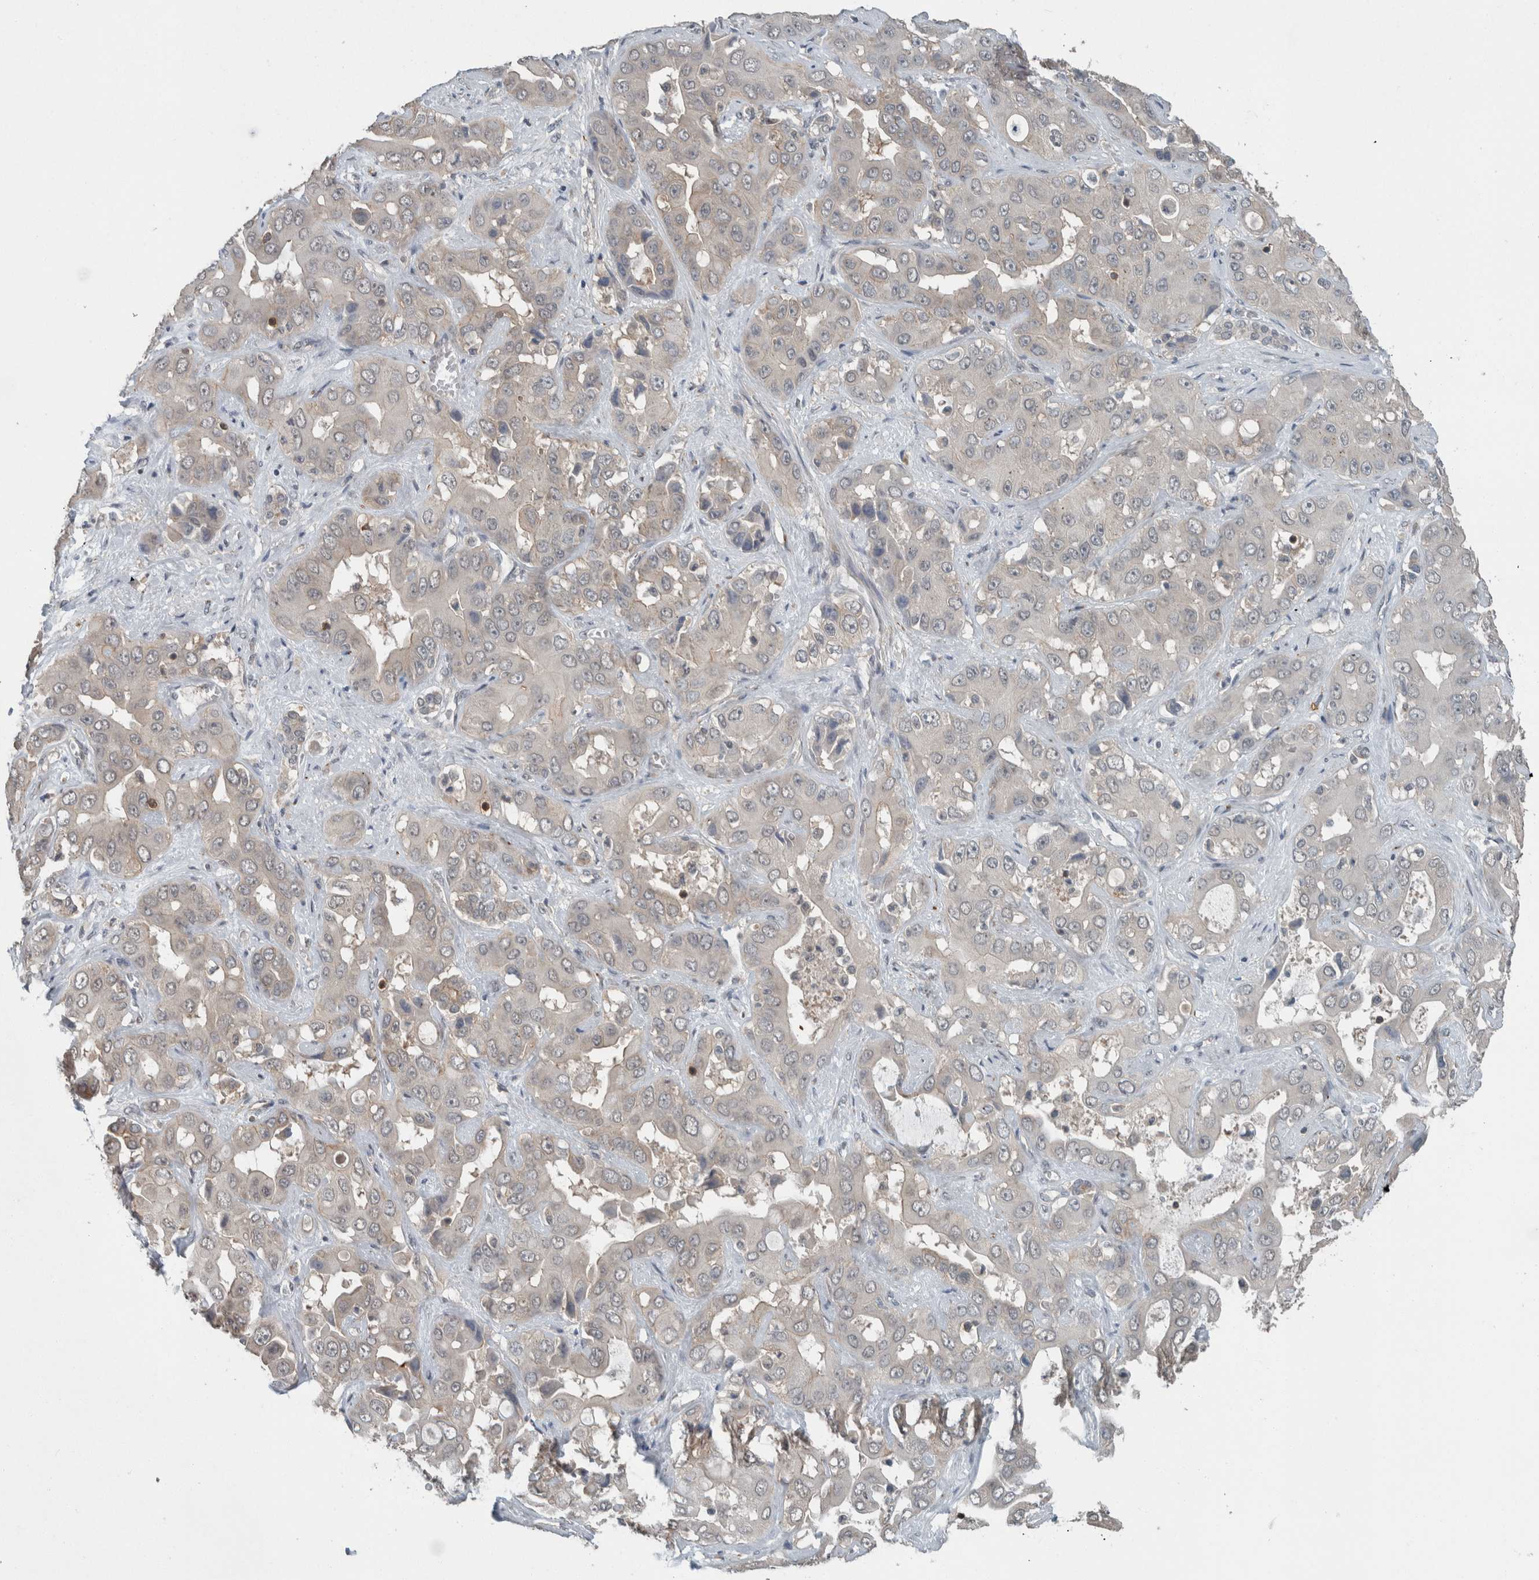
{"staining": {"intensity": "negative", "quantity": "none", "location": "none"}, "tissue": "liver cancer", "cell_type": "Tumor cells", "image_type": "cancer", "snomed": [{"axis": "morphology", "description": "Cholangiocarcinoma"}, {"axis": "topography", "description": "Liver"}], "caption": "Protein analysis of liver cholangiocarcinoma displays no significant expression in tumor cells.", "gene": "MYO1E", "patient": {"sex": "female", "age": 52}}